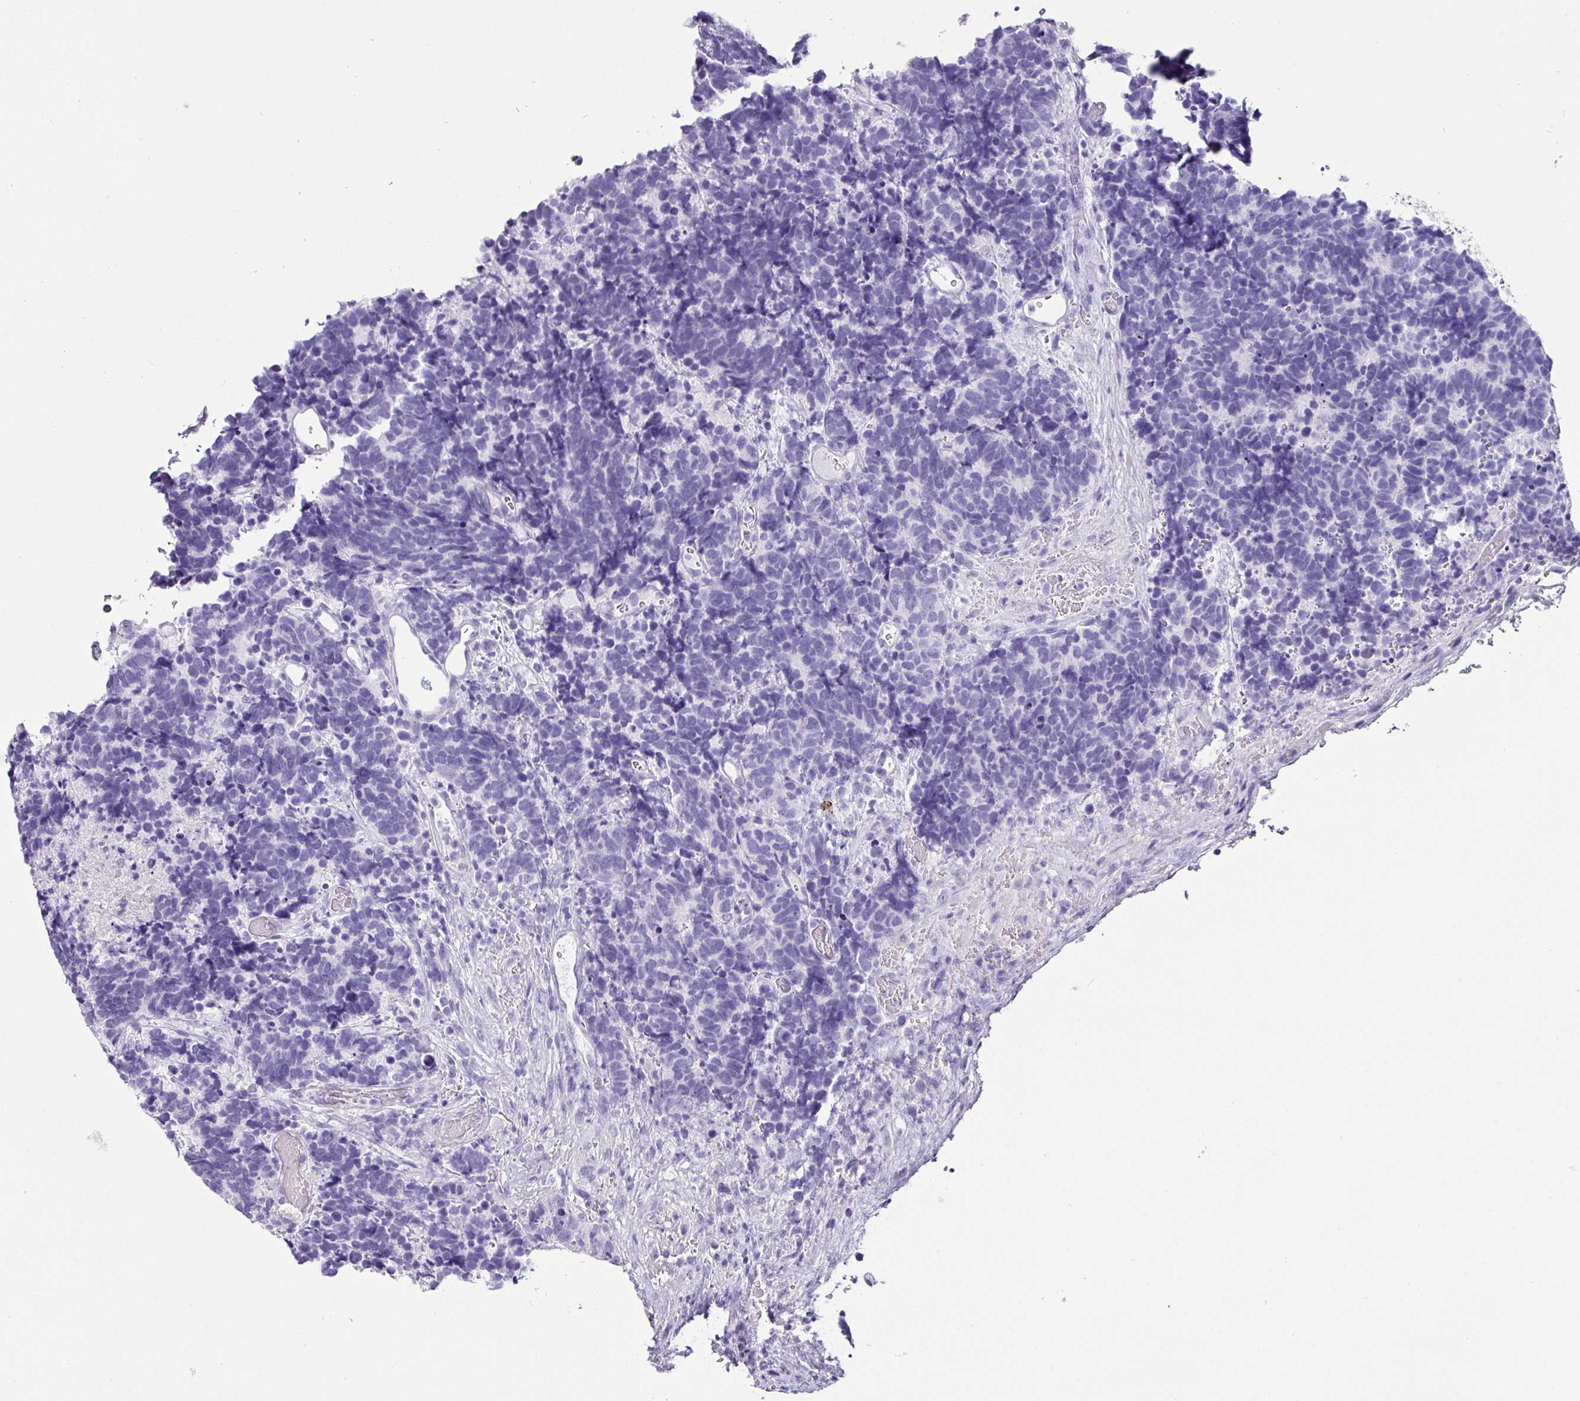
{"staining": {"intensity": "negative", "quantity": "none", "location": "none"}, "tissue": "carcinoid", "cell_type": "Tumor cells", "image_type": "cancer", "snomed": [{"axis": "morphology", "description": "Carcinoma, NOS"}, {"axis": "morphology", "description": "Carcinoid, malignant, NOS"}, {"axis": "topography", "description": "Urinary bladder"}], "caption": "IHC of human carcinoma reveals no positivity in tumor cells.", "gene": "NAPSA", "patient": {"sex": "male", "age": 57}}